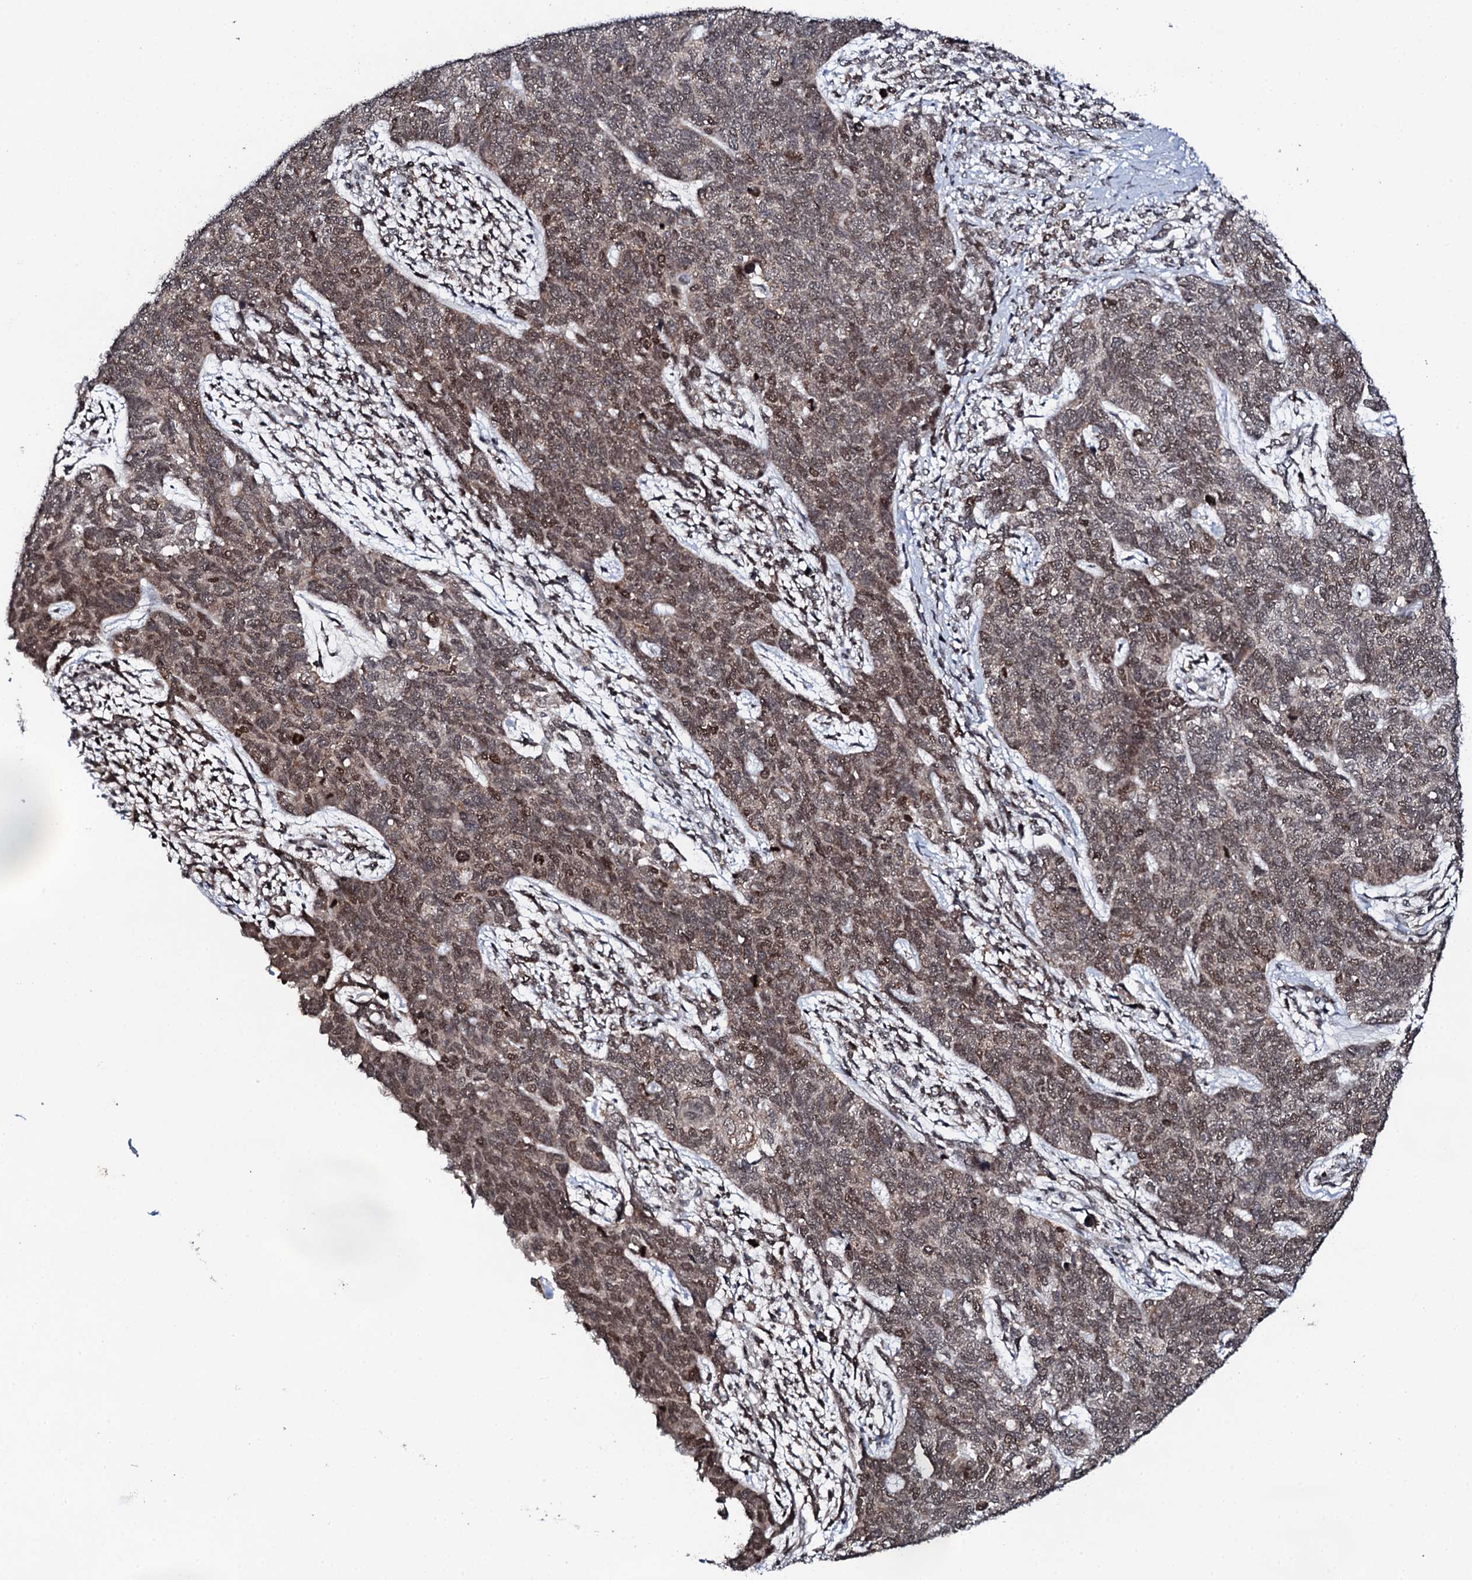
{"staining": {"intensity": "moderate", "quantity": ">75%", "location": "nuclear"}, "tissue": "cervical cancer", "cell_type": "Tumor cells", "image_type": "cancer", "snomed": [{"axis": "morphology", "description": "Squamous cell carcinoma, NOS"}, {"axis": "topography", "description": "Cervix"}], "caption": "Tumor cells reveal medium levels of moderate nuclear staining in about >75% of cells in cervical squamous cell carcinoma.", "gene": "FAM111A", "patient": {"sex": "female", "age": 63}}